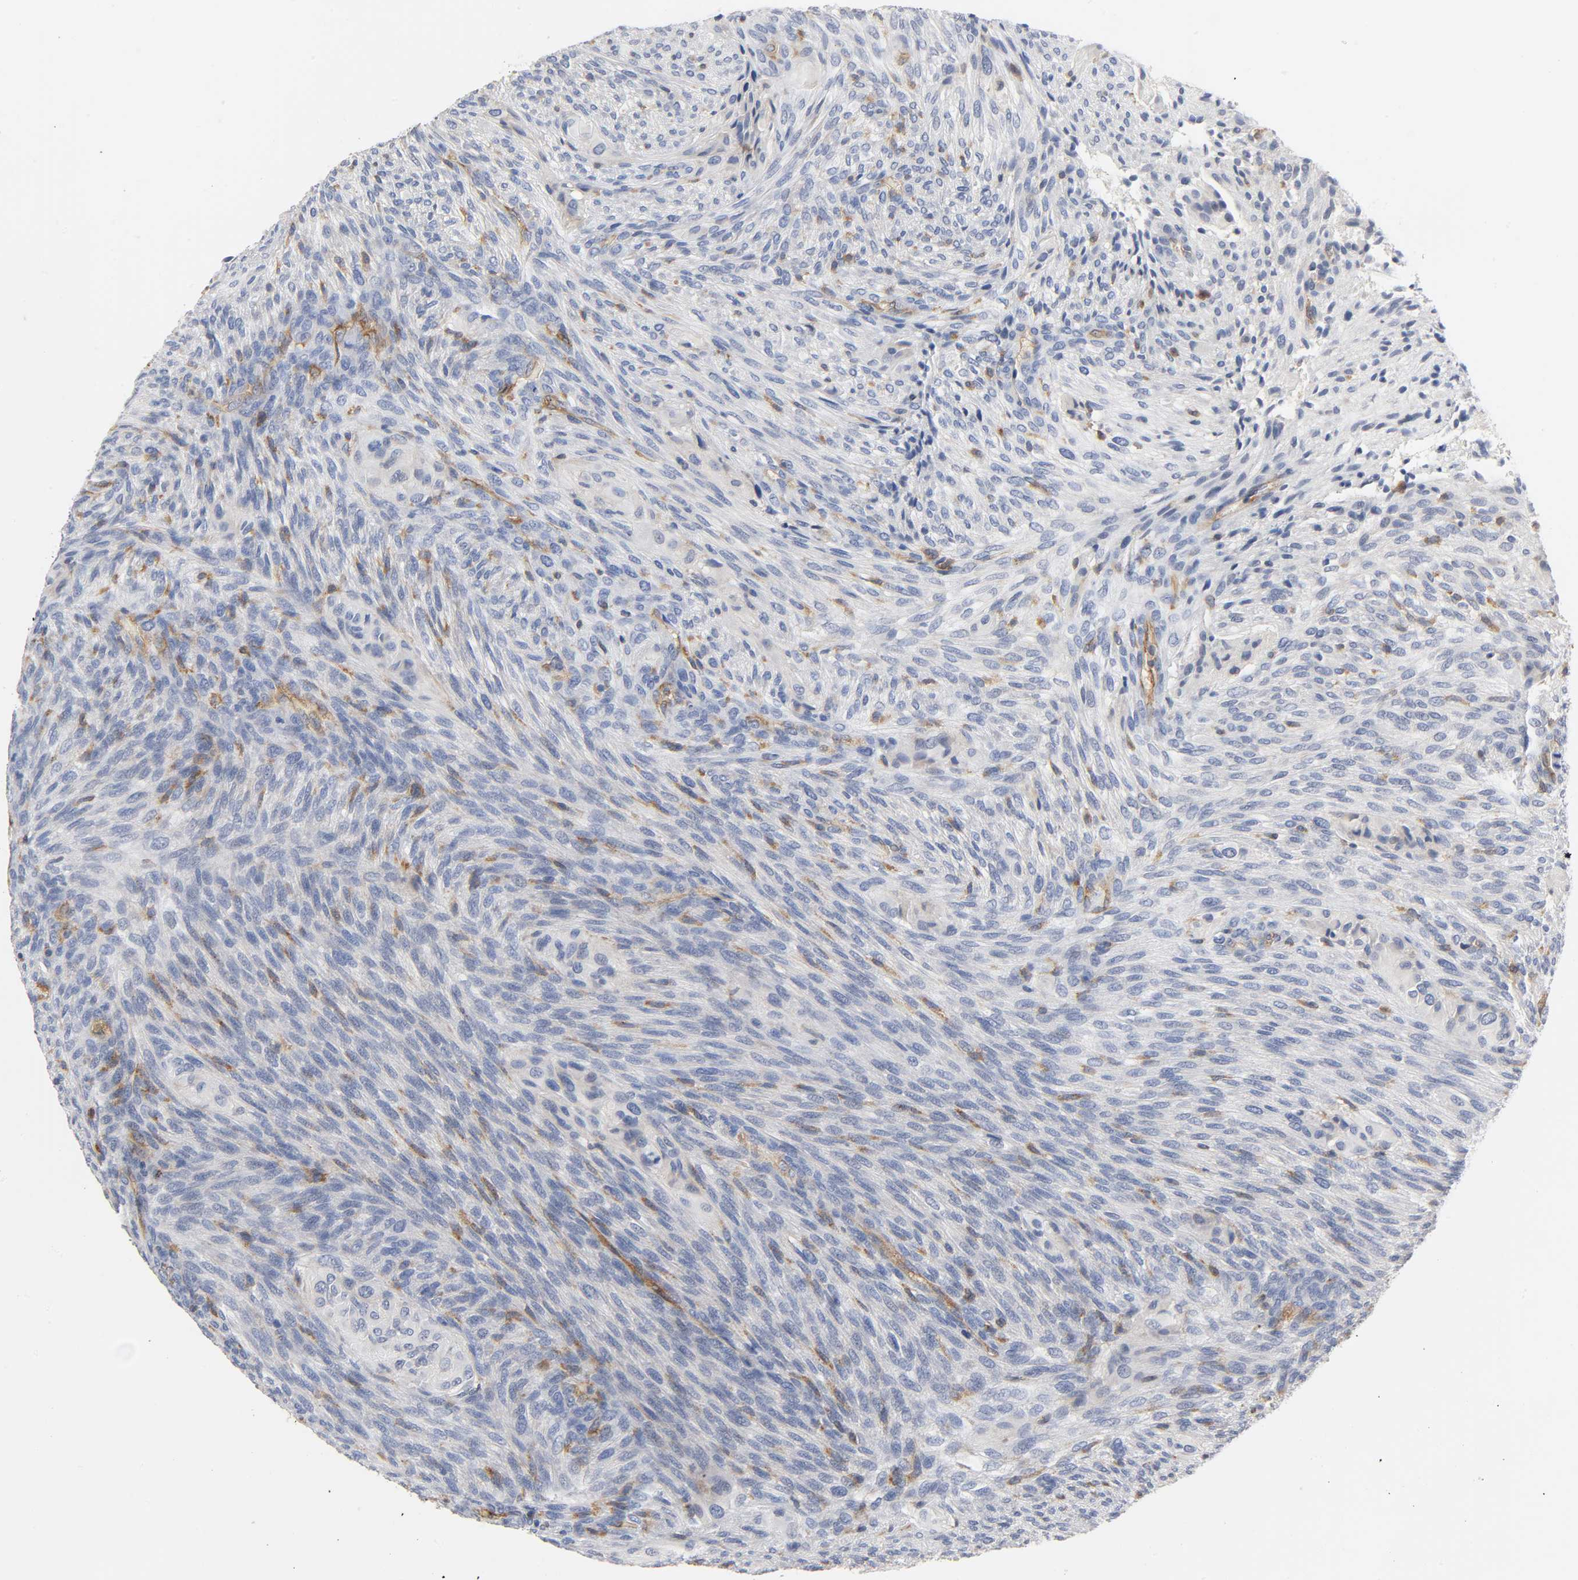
{"staining": {"intensity": "moderate", "quantity": "<25%", "location": "cytoplasmic/membranous"}, "tissue": "glioma", "cell_type": "Tumor cells", "image_type": "cancer", "snomed": [{"axis": "morphology", "description": "Glioma, malignant, High grade"}, {"axis": "topography", "description": "Cerebral cortex"}], "caption": "This is a histology image of IHC staining of high-grade glioma (malignant), which shows moderate staining in the cytoplasmic/membranous of tumor cells.", "gene": "CD2AP", "patient": {"sex": "female", "age": 55}}